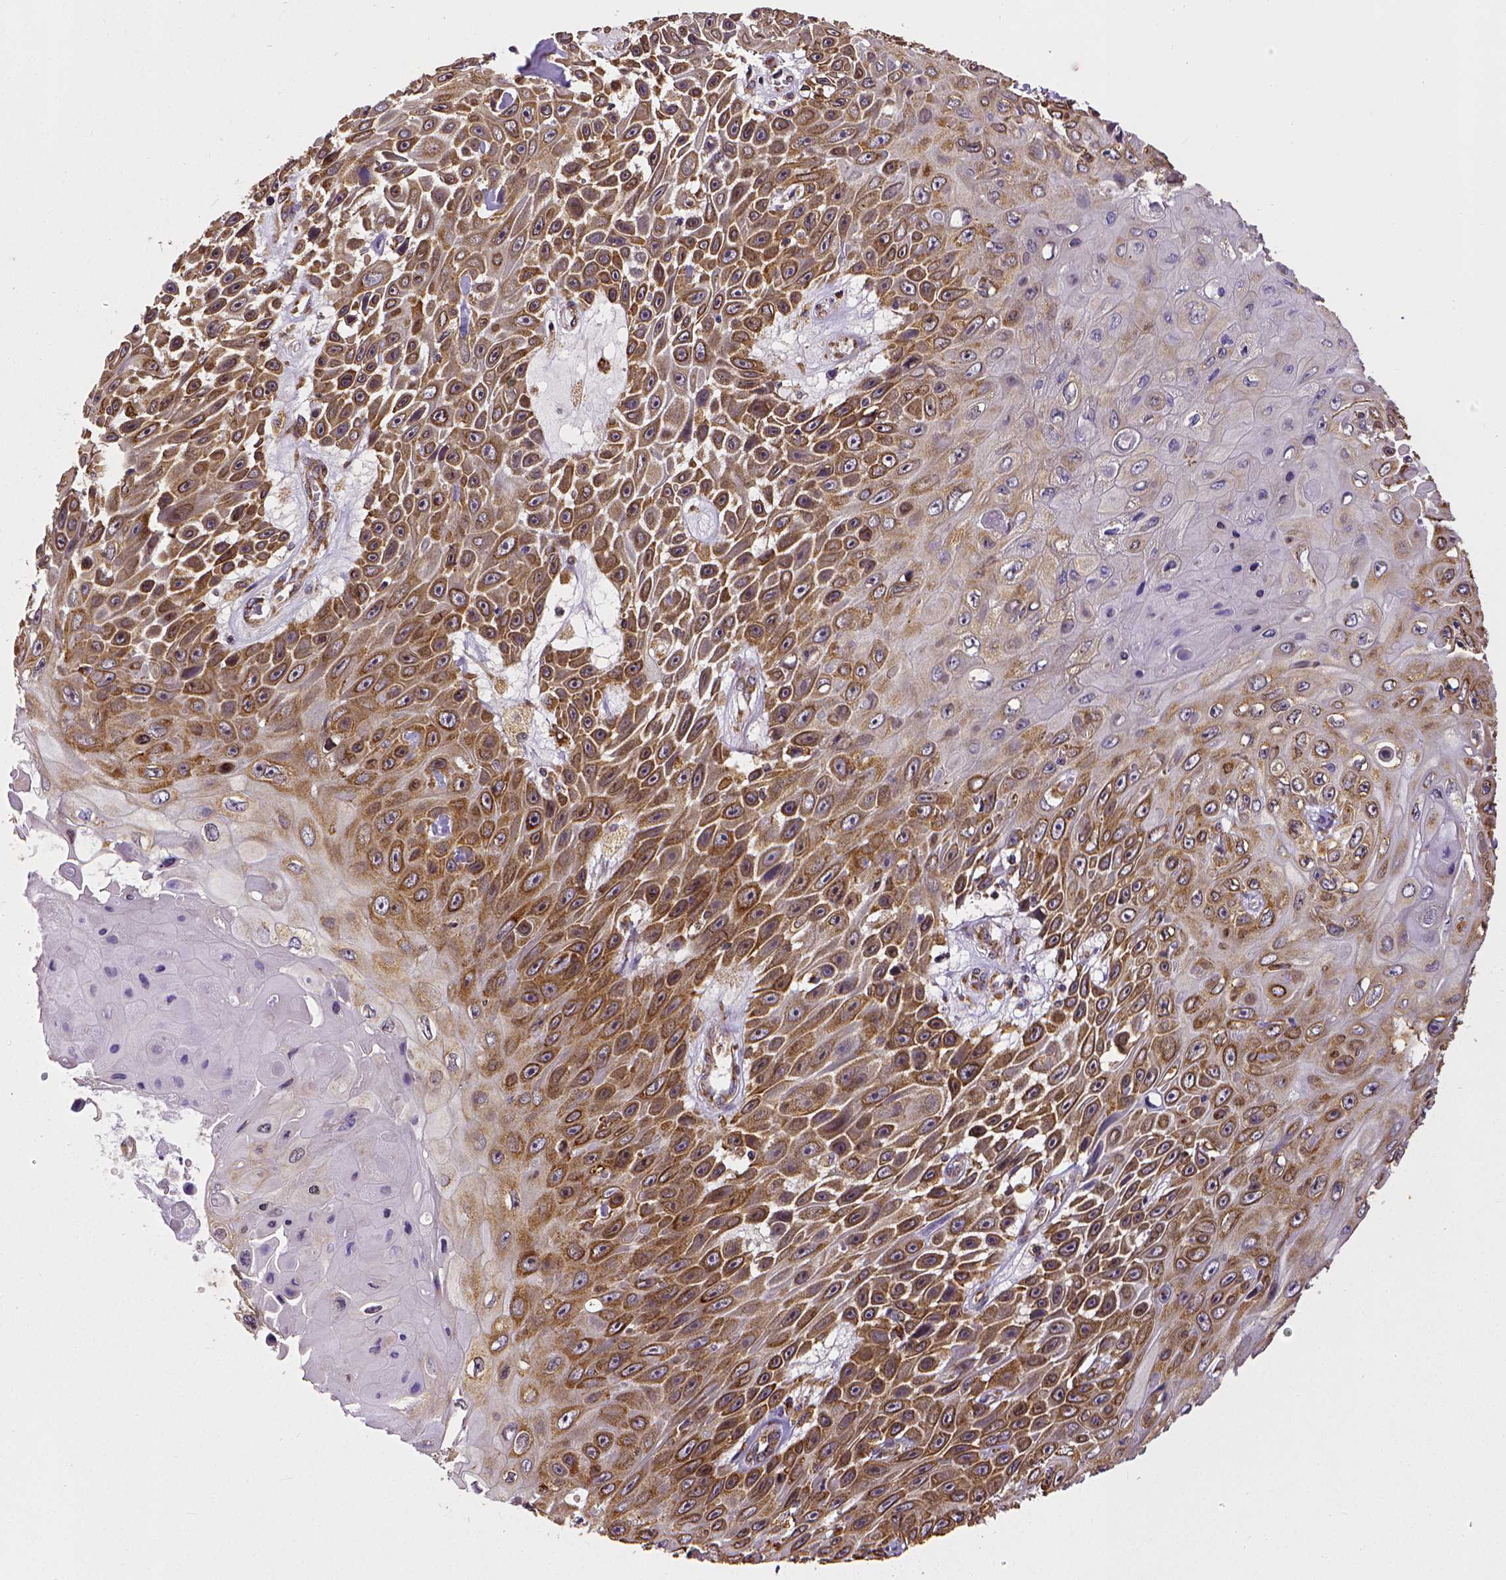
{"staining": {"intensity": "moderate", "quantity": ">75%", "location": "cytoplasmic/membranous"}, "tissue": "skin cancer", "cell_type": "Tumor cells", "image_type": "cancer", "snomed": [{"axis": "morphology", "description": "Squamous cell carcinoma, NOS"}, {"axis": "topography", "description": "Skin"}], "caption": "Moderate cytoplasmic/membranous staining is identified in about >75% of tumor cells in squamous cell carcinoma (skin). Using DAB (brown) and hematoxylin (blue) stains, captured at high magnification using brightfield microscopy.", "gene": "MTDH", "patient": {"sex": "male", "age": 82}}